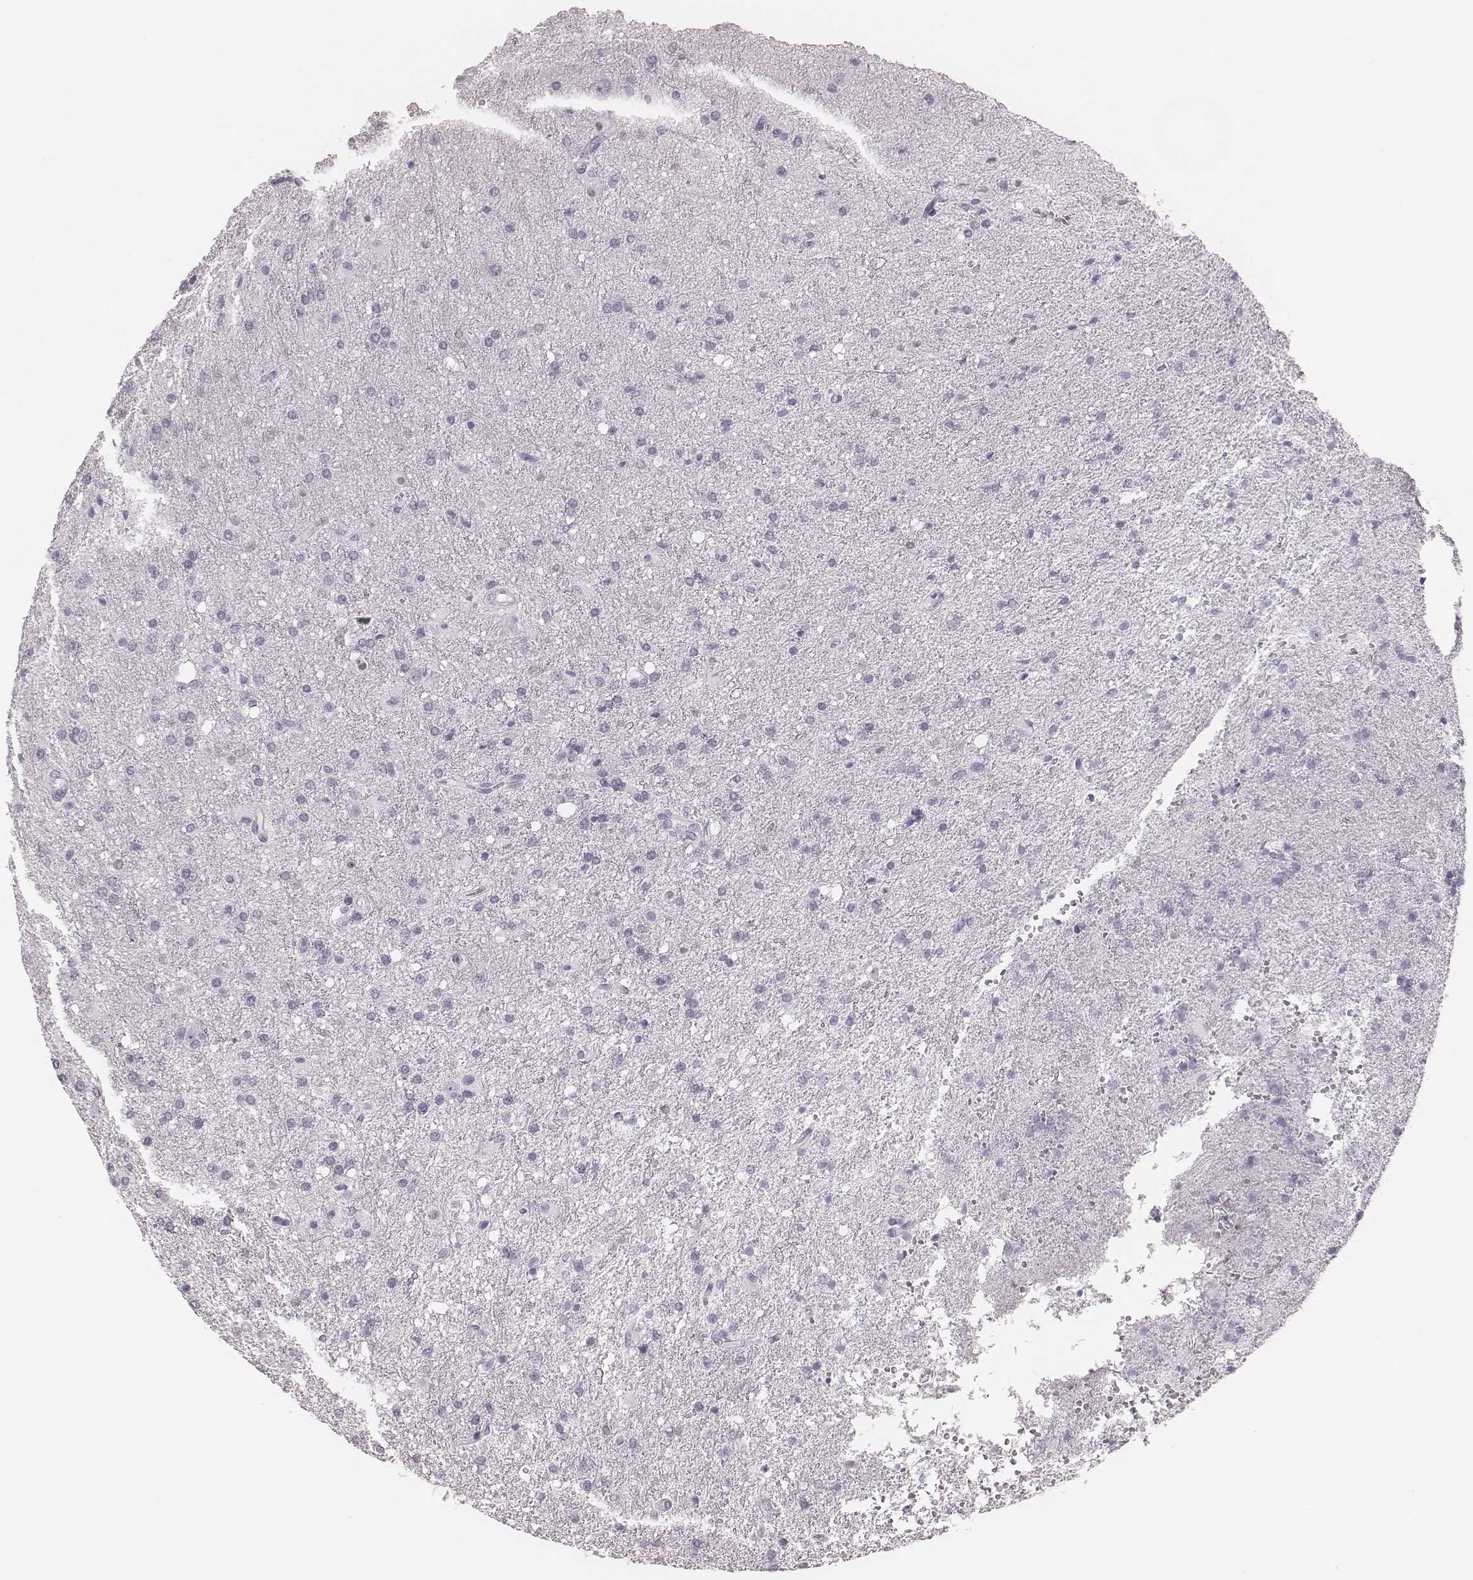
{"staining": {"intensity": "negative", "quantity": "none", "location": "none"}, "tissue": "glioma", "cell_type": "Tumor cells", "image_type": "cancer", "snomed": [{"axis": "morphology", "description": "Glioma, malignant, Low grade"}, {"axis": "topography", "description": "Brain"}], "caption": "Immunohistochemical staining of malignant glioma (low-grade) displays no significant positivity in tumor cells. The staining was performed using DAB to visualize the protein expression in brown, while the nuclei were stained in blue with hematoxylin (Magnification: 20x).", "gene": "MSX1", "patient": {"sex": "female", "age": 58}}